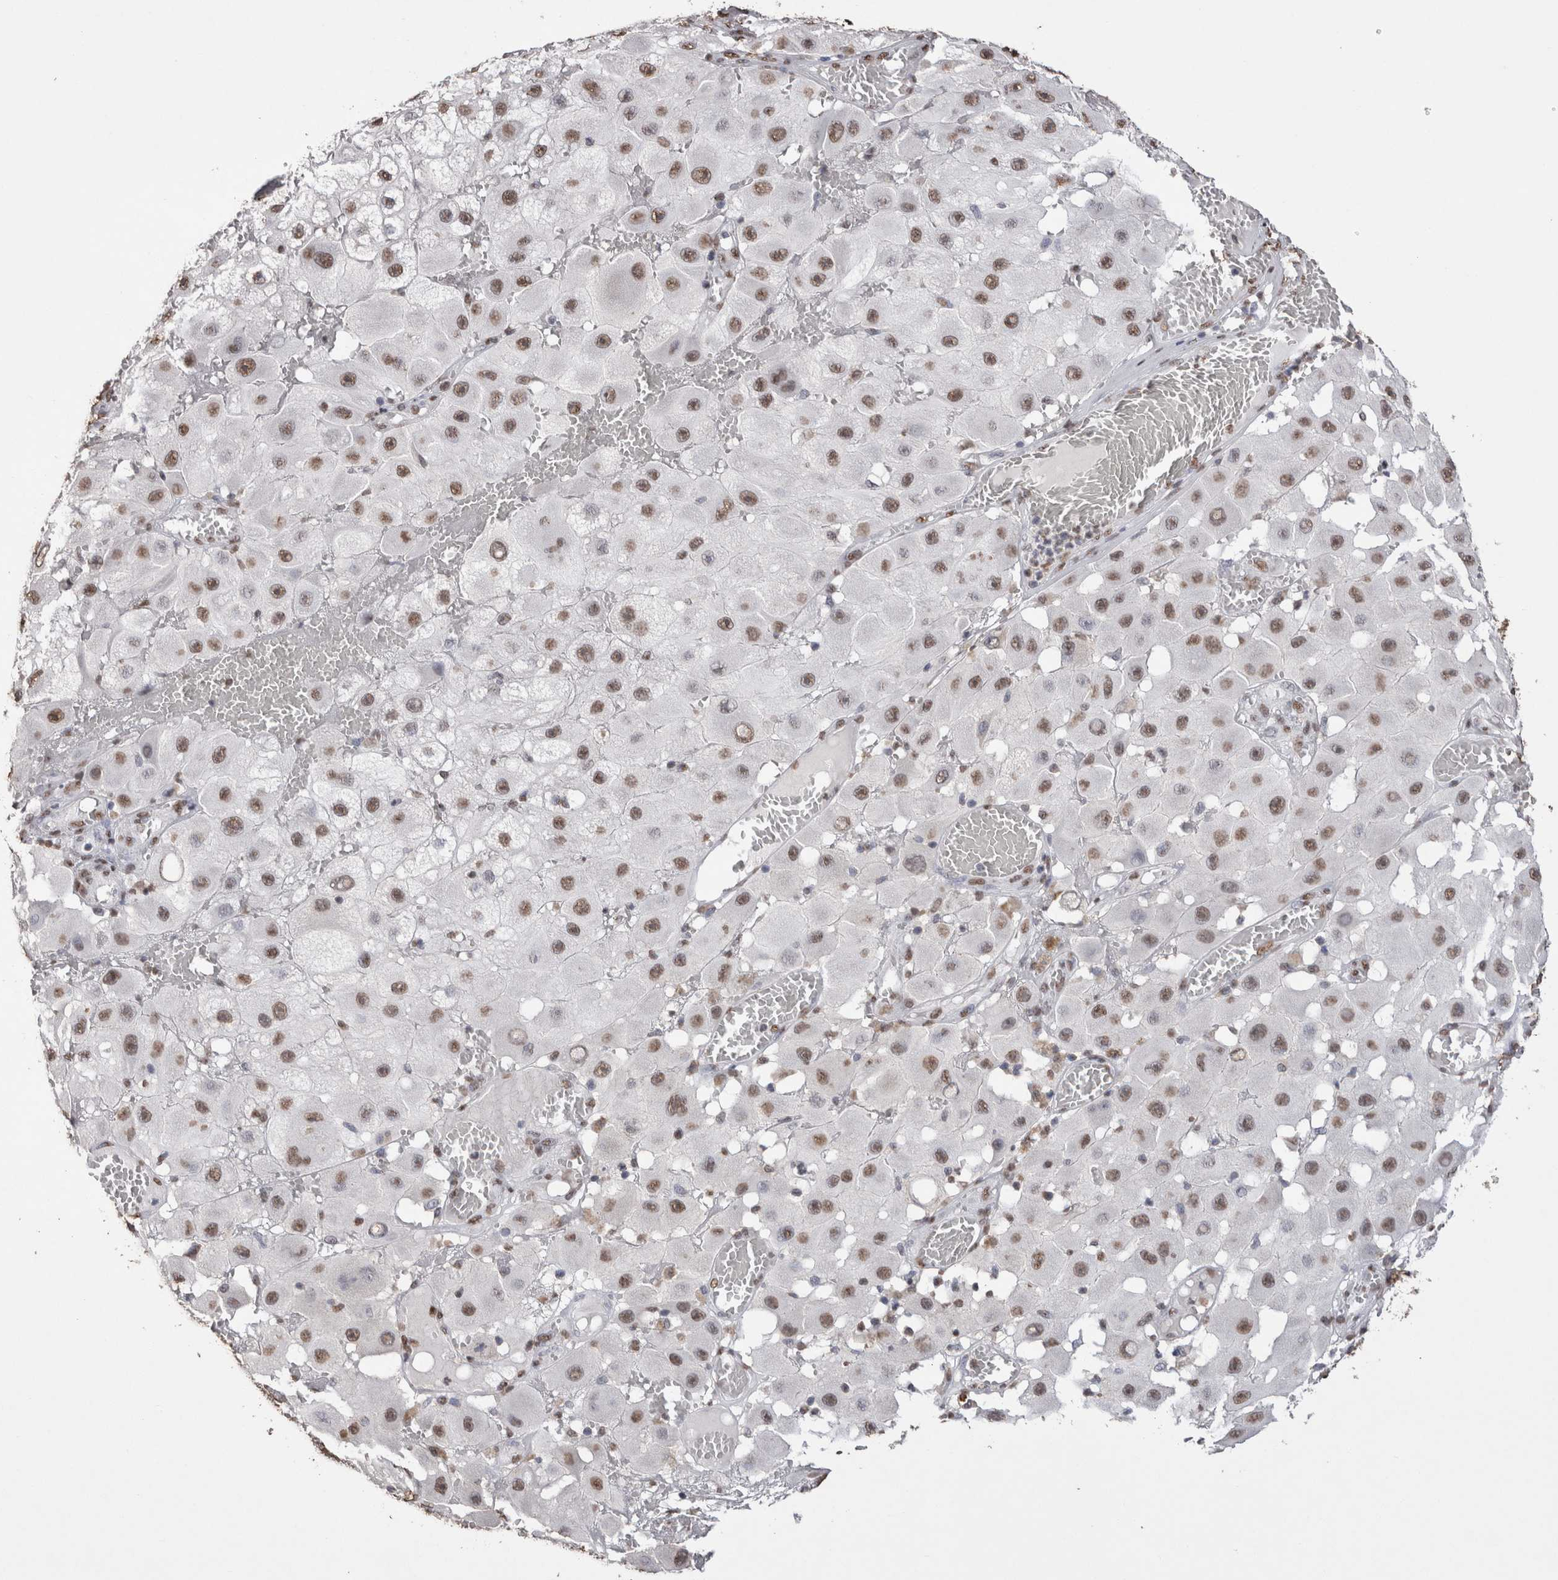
{"staining": {"intensity": "moderate", "quantity": ">75%", "location": "nuclear"}, "tissue": "melanoma", "cell_type": "Tumor cells", "image_type": "cancer", "snomed": [{"axis": "morphology", "description": "Malignant melanoma, NOS"}, {"axis": "topography", "description": "Skin"}], "caption": "High-magnification brightfield microscopy of melanoma stained with DAB (3,3'-diaminobenzidine) (brown) and counterstained with hematoxylin (blue). tumor cells exhibit moderate nuclear positivity is identified in approximately>75% of cells.", "gene": "NTHL1", "patient": {"sex": "female", "age": 81}}